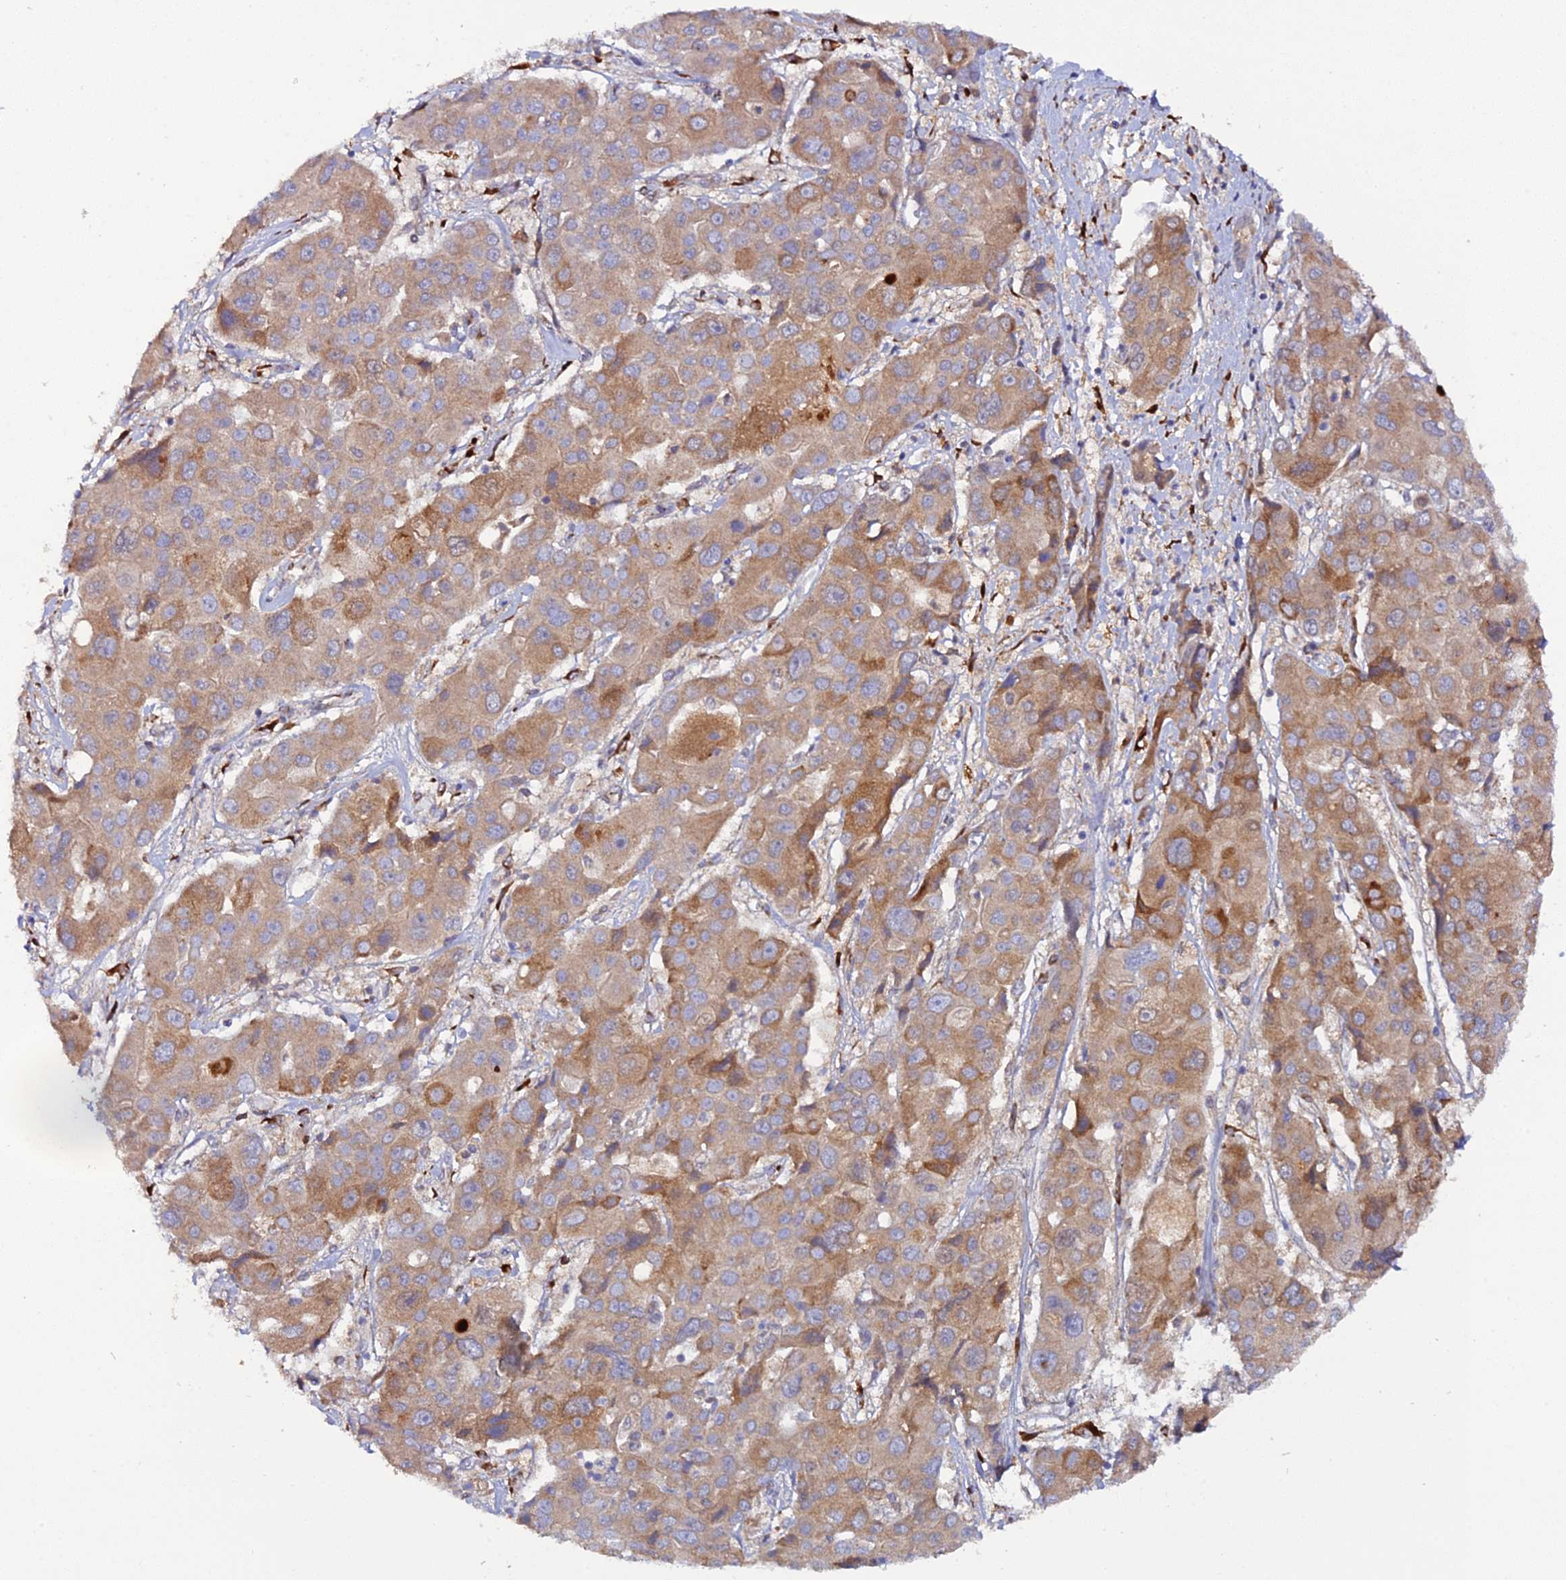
{"staining": {"intensity": "moderate", "quantity": ">75%", "location": "cytoplasmic/membranous"}, "tissue": "liver cancer", "cell_type": "Tumor cells", "image_type": "cancer", "snomed": [{"axis": "morphology", "description": "Cholangiocarcinoma"}, {"axis": "topography", "description": "Liver"}], "caption": "A photomicrograph showing moderate cytoplasmic/membranous staining in approximately >75% of tumor cells in liver cancer, as visualized by brown immunohistochemical staining.", "gene": "P3H3", "patient": {"sex": "male", "age": 67}}